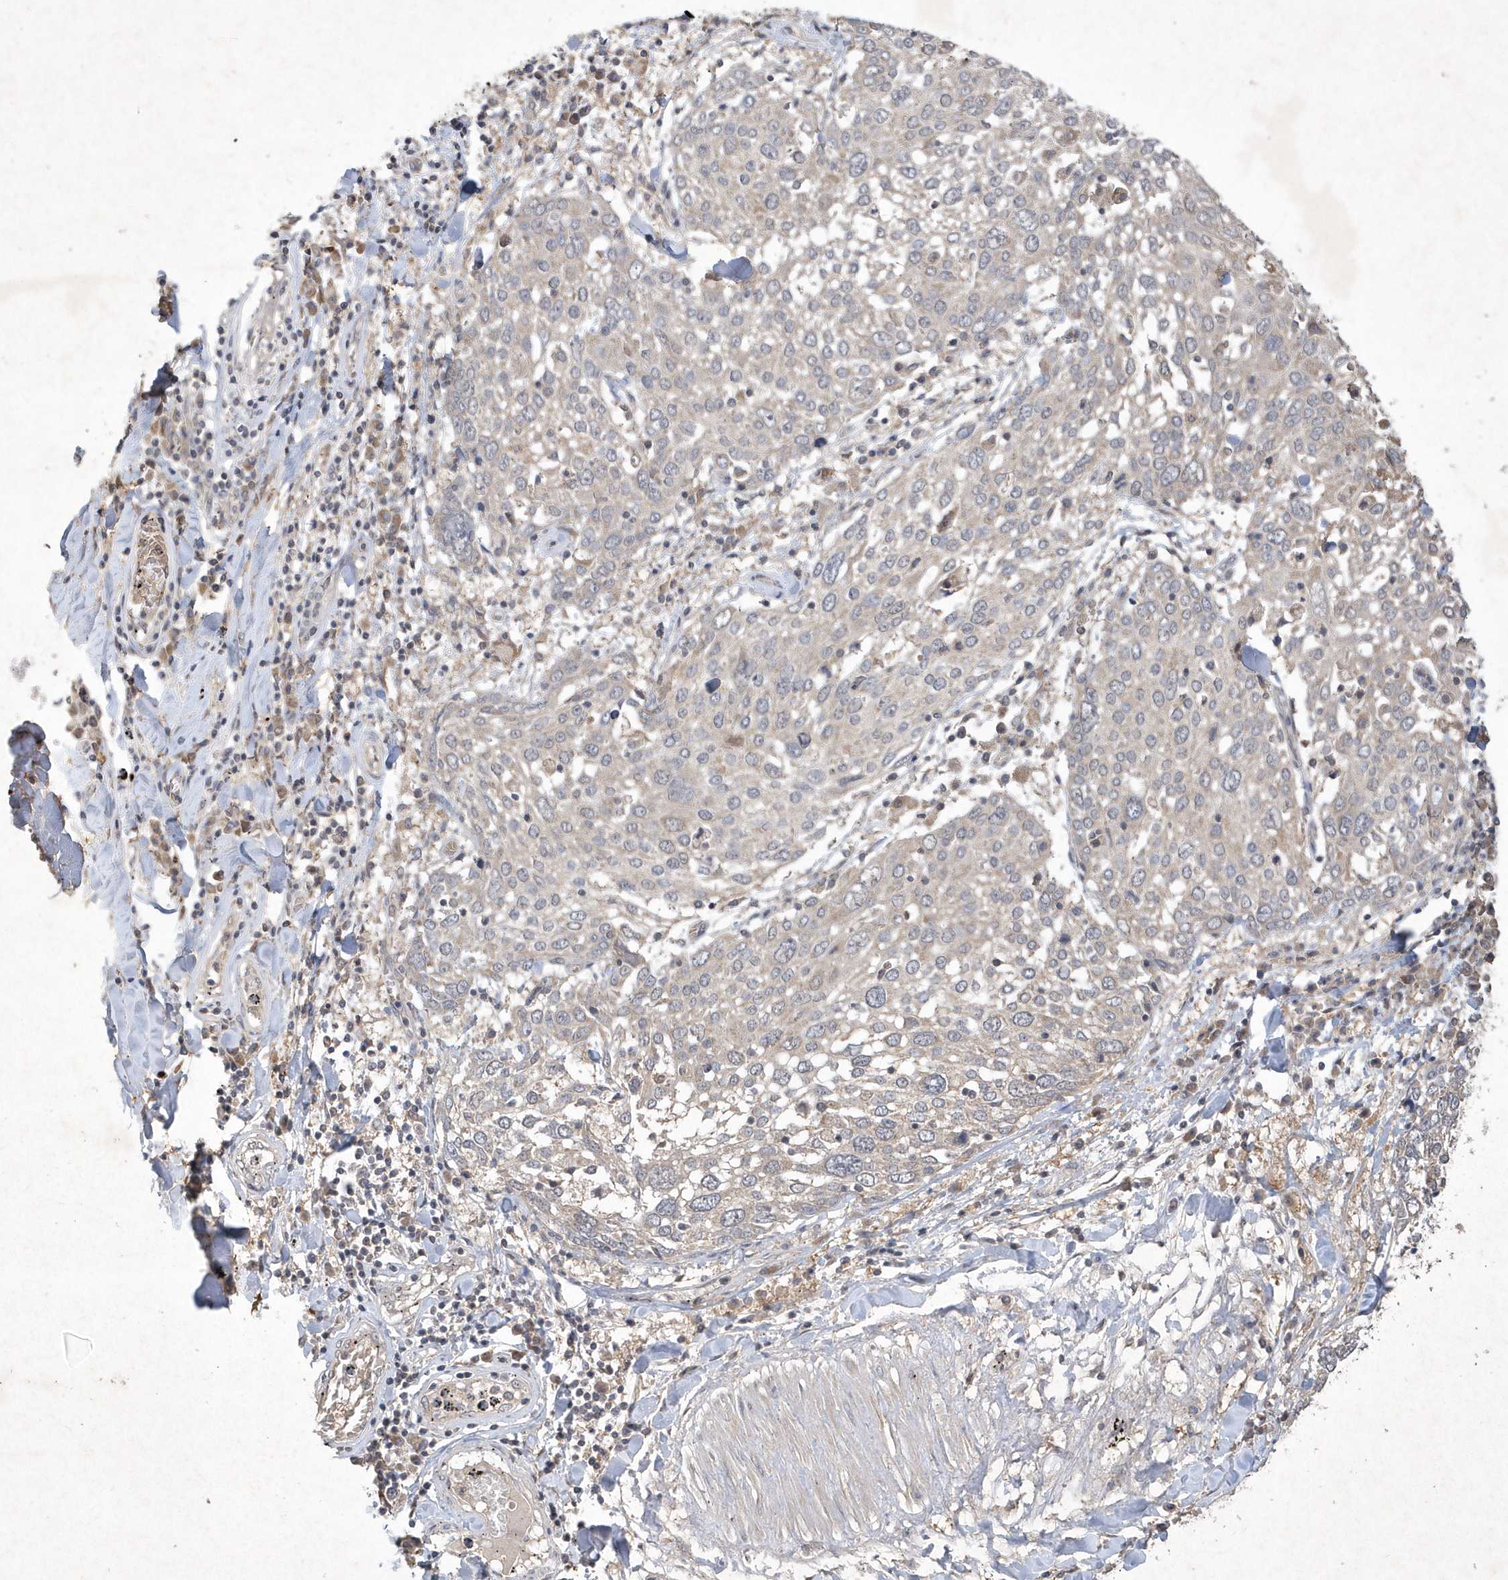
{"staining": {"intensity": "negative", "quantity": "none", "location": "none"}, "tissue": "lung cancer", "cell_type": "Tumor cells", "image_type": "cancer", "snomed": [{"axis": "morphology", "description": "Squamous cell carcinoma, NOS"}, {"axis": "topography", "description": "Lung"}], "caption": "This is an immunohistochemistry photomicrograph of lung squamous cell carcinoma. There is no positivity in tumor cells.", "gene": "AKR7A2", "patient": {"sex": "male", "age": 65}}